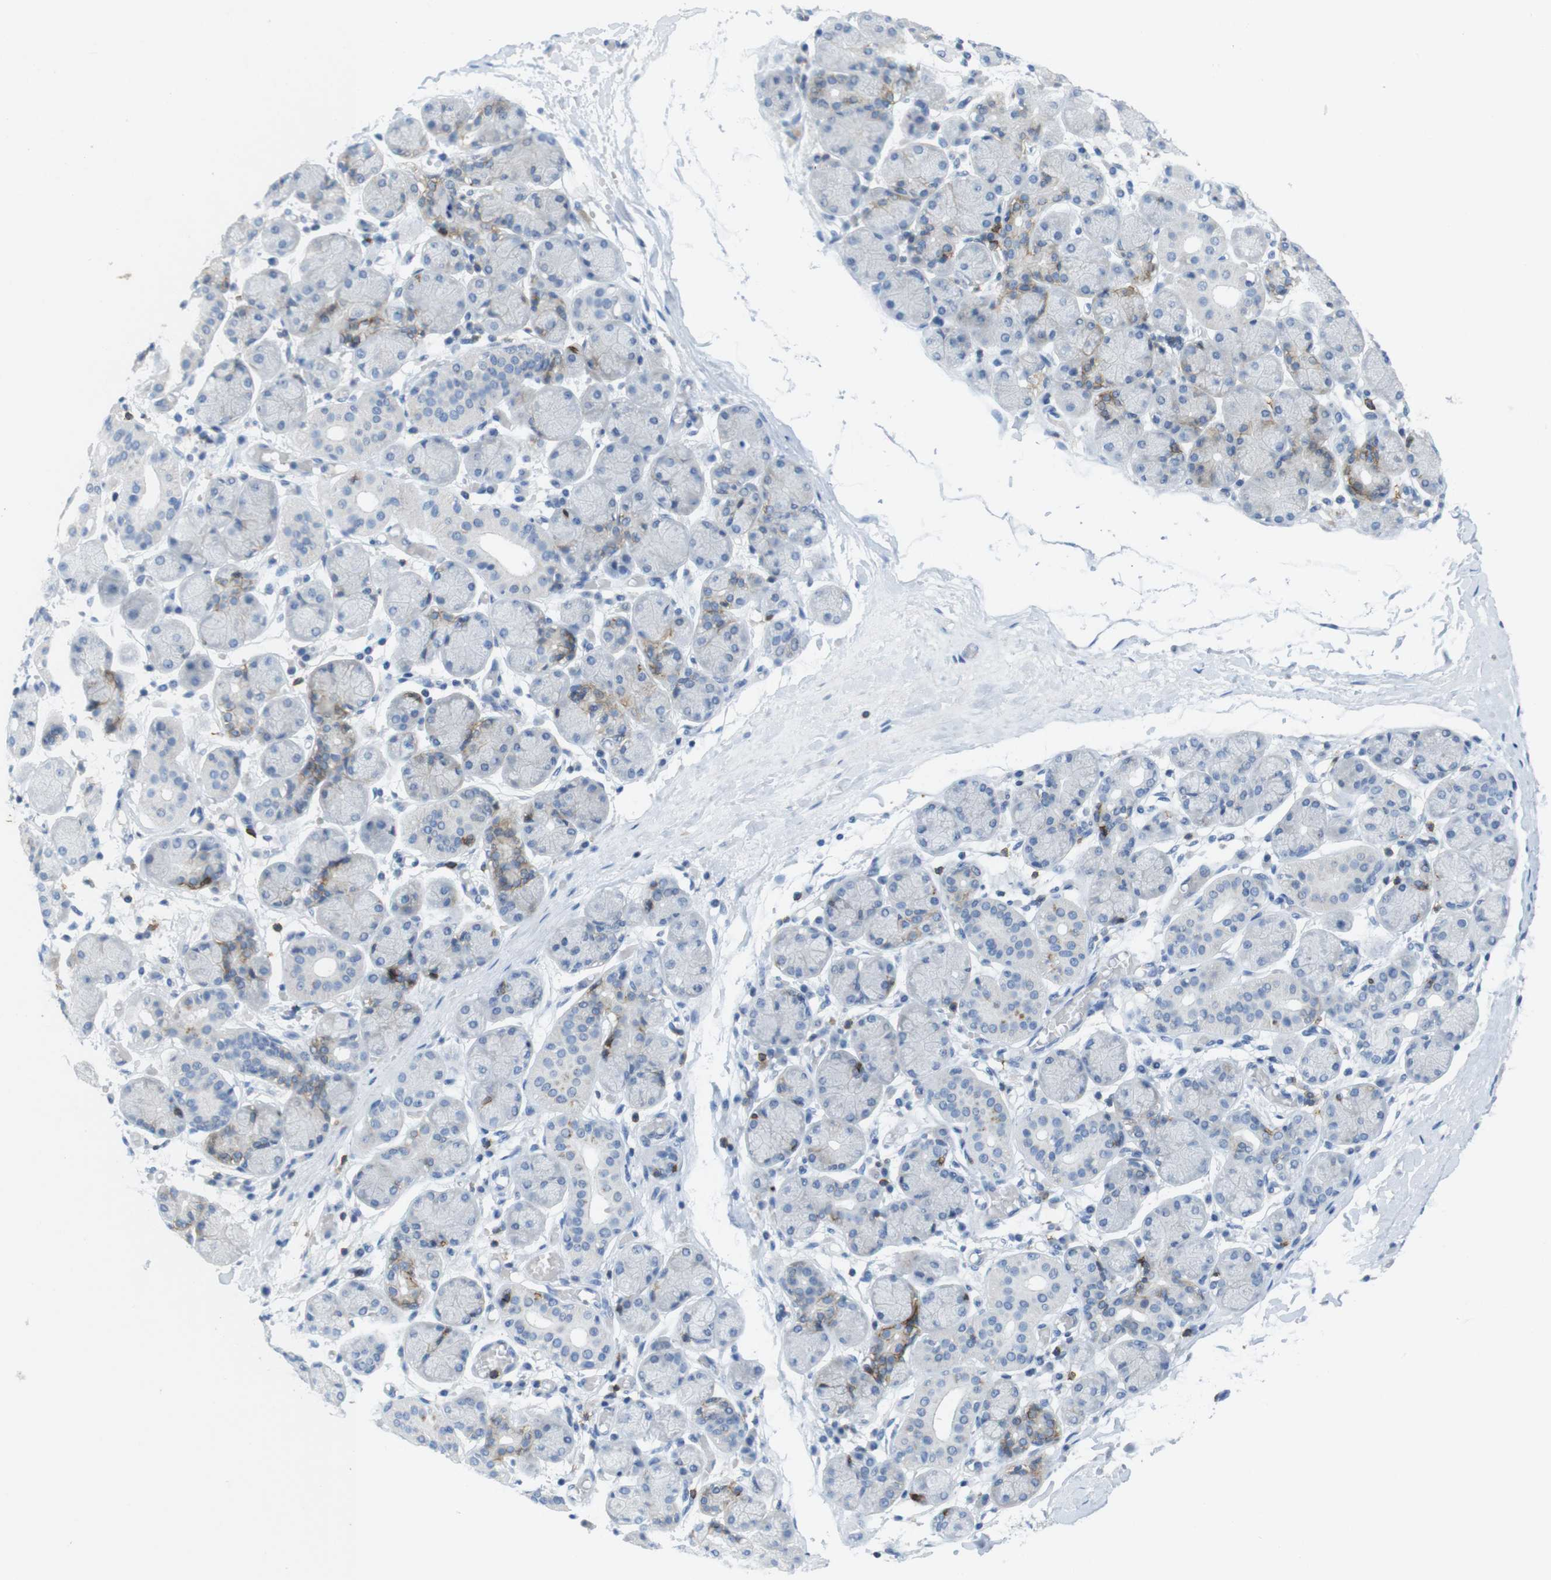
{"staining": {"intensity": "moderate", "quantity": "<25%", "location": "cytoplasmic/membranous"}, "tissue": "salivary gland", "cell_type": "Glandular cells", "image_type": "normal", "snomed": [{"axis": "morphology", "description": "Normal tissue, NOS"}, {"axis": "topography", "description": "Salivary gland"}], "caption": "Immunohistochemical staining of unremarkable salivary gland displays moderate cytoplasmic/membranous protein positivity in approximately <25% of glandular cells. Immunohistochemistry stains the protein in brown and the nuclei are stained blue.", "gene": "CD5", "patient": {"sex": "female", "age": 24}}